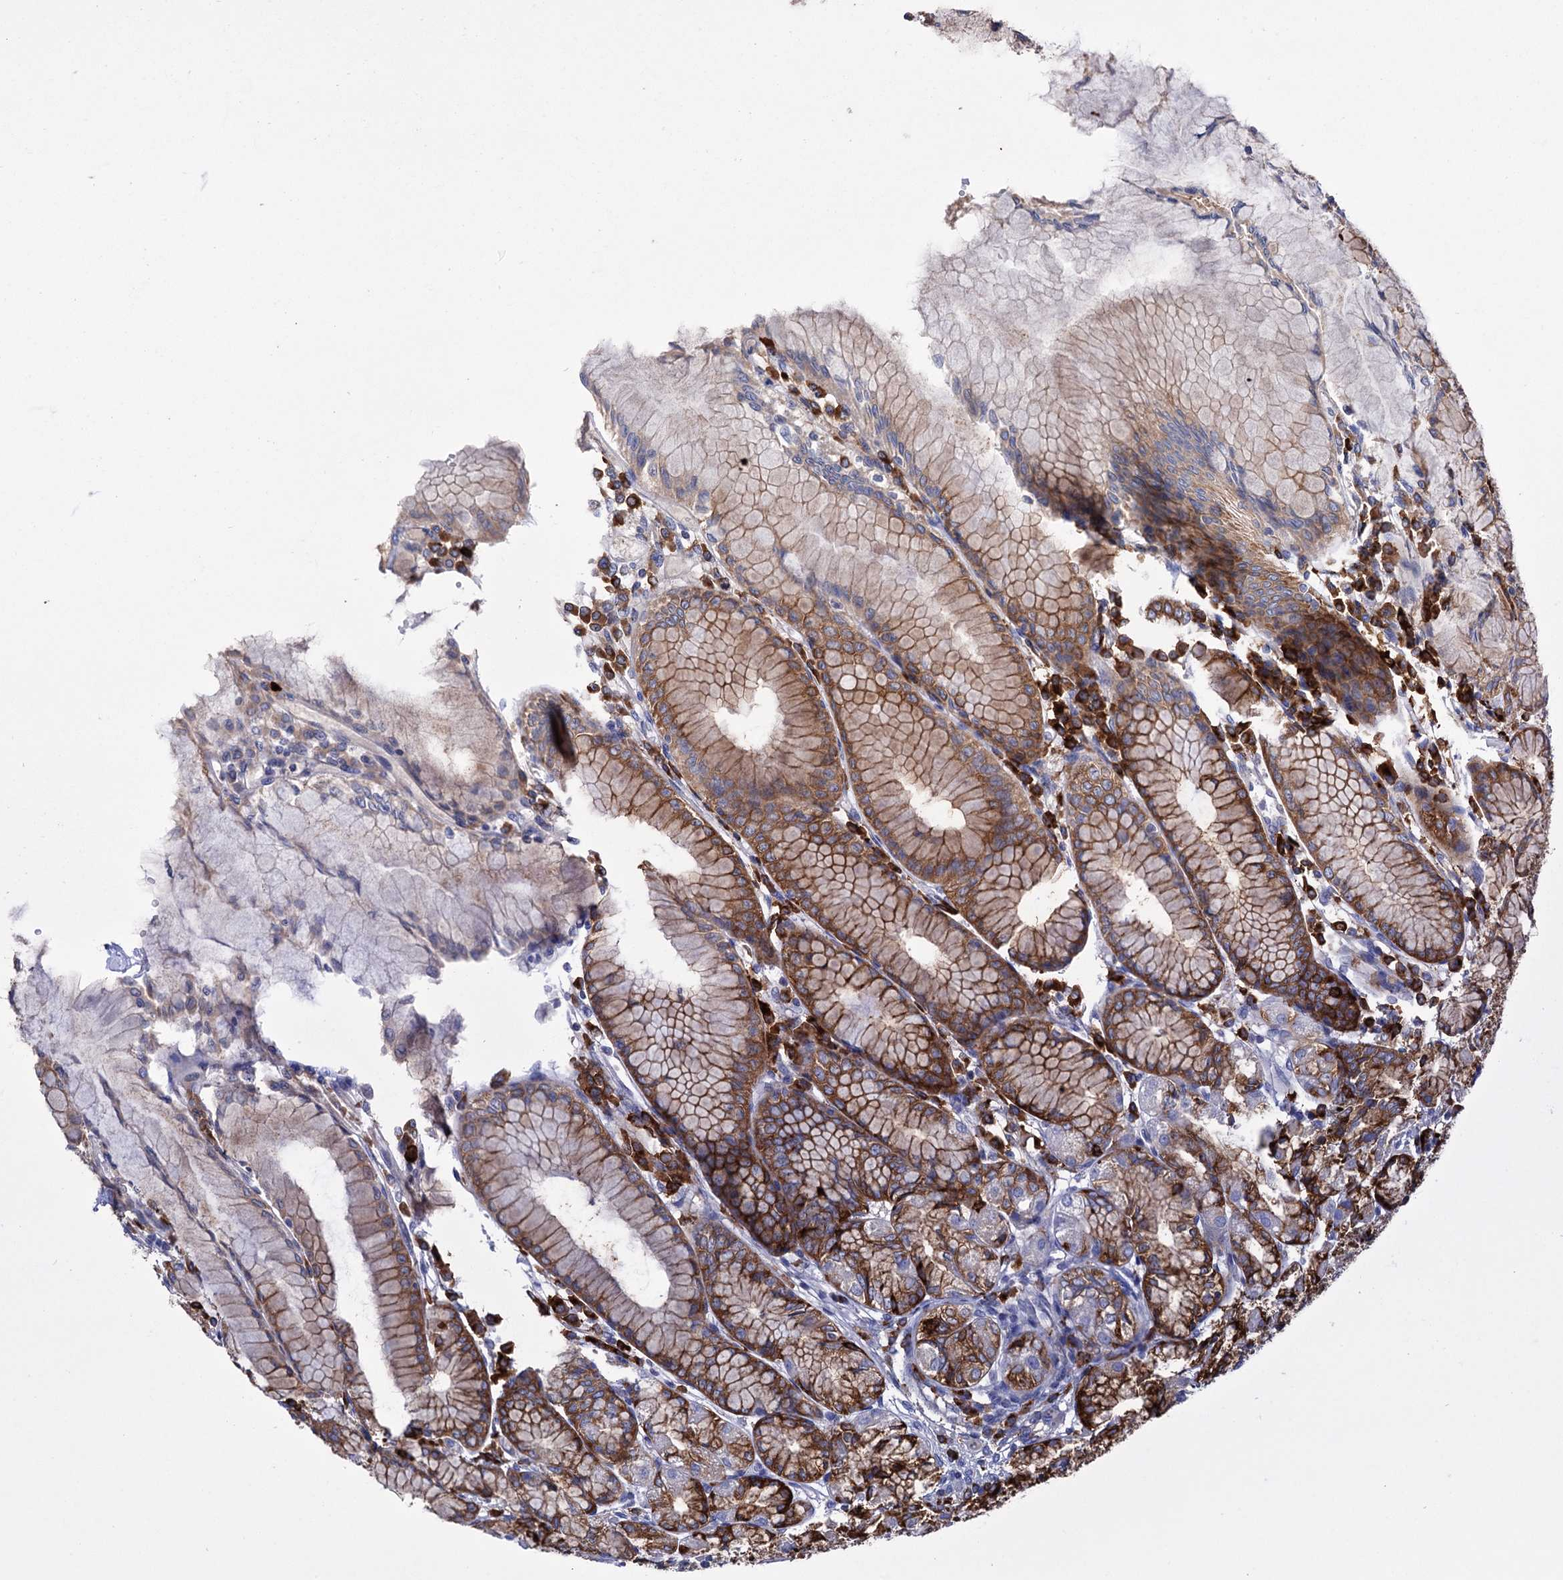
{"staining": {"intensity": "strong", "quantity": ">75%", "location": "cytoplasmic/membranous"}, "tissue": "stomach", "cell_type": "Glandular cells", "image_type": "normal", "snomed": [{"axis": "morphology", "description": "Normal tissue, NOS"}, {"axis": "topography", "description": "Stomach"}], "caption": "A high amount of strong cytoplasmic/membranous positivity is identified in approximately >75% of glandular cells in normal stomach.", "gene": "BBS4", "patient": {"sex": "female", "age": 57}}